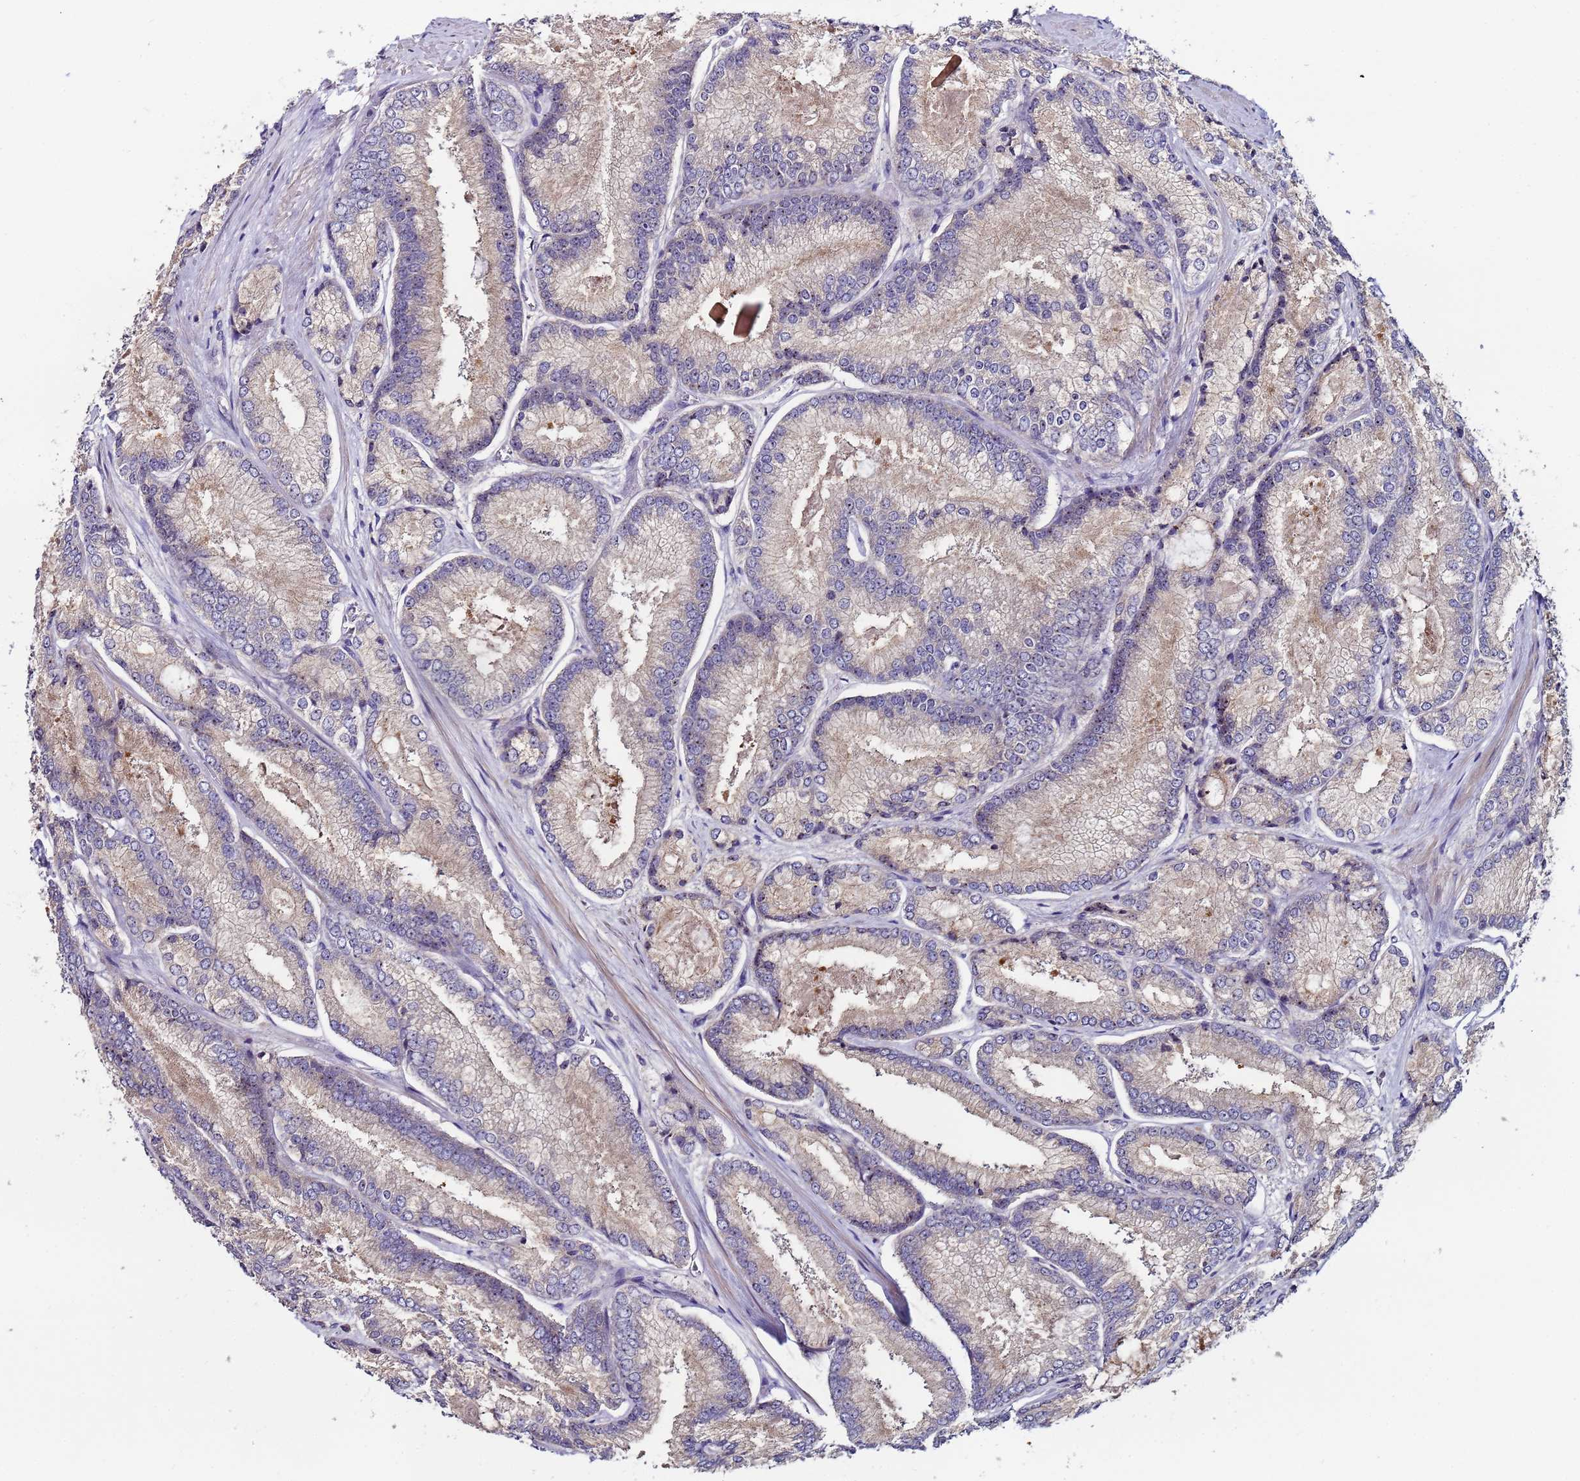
{"staining": {"intensity": "negative", "quantity": "none", "location": "none"}, "tissue": "prostate cancer", "cell_type": "Tumor cells", "image_type": "cancer", "snomed": [{"axis": "morphology", "description": "Adenocarcinoma, Low grade"}, {"axis": "topography", "description": "Prostate"}], "caption": "Photomicrograph shows no significant protein expression in tumor cells of low-grade adenocarcinoma (prostate).", "gene": "KRI1", "patient": {"sex": "male", "age": 74}}